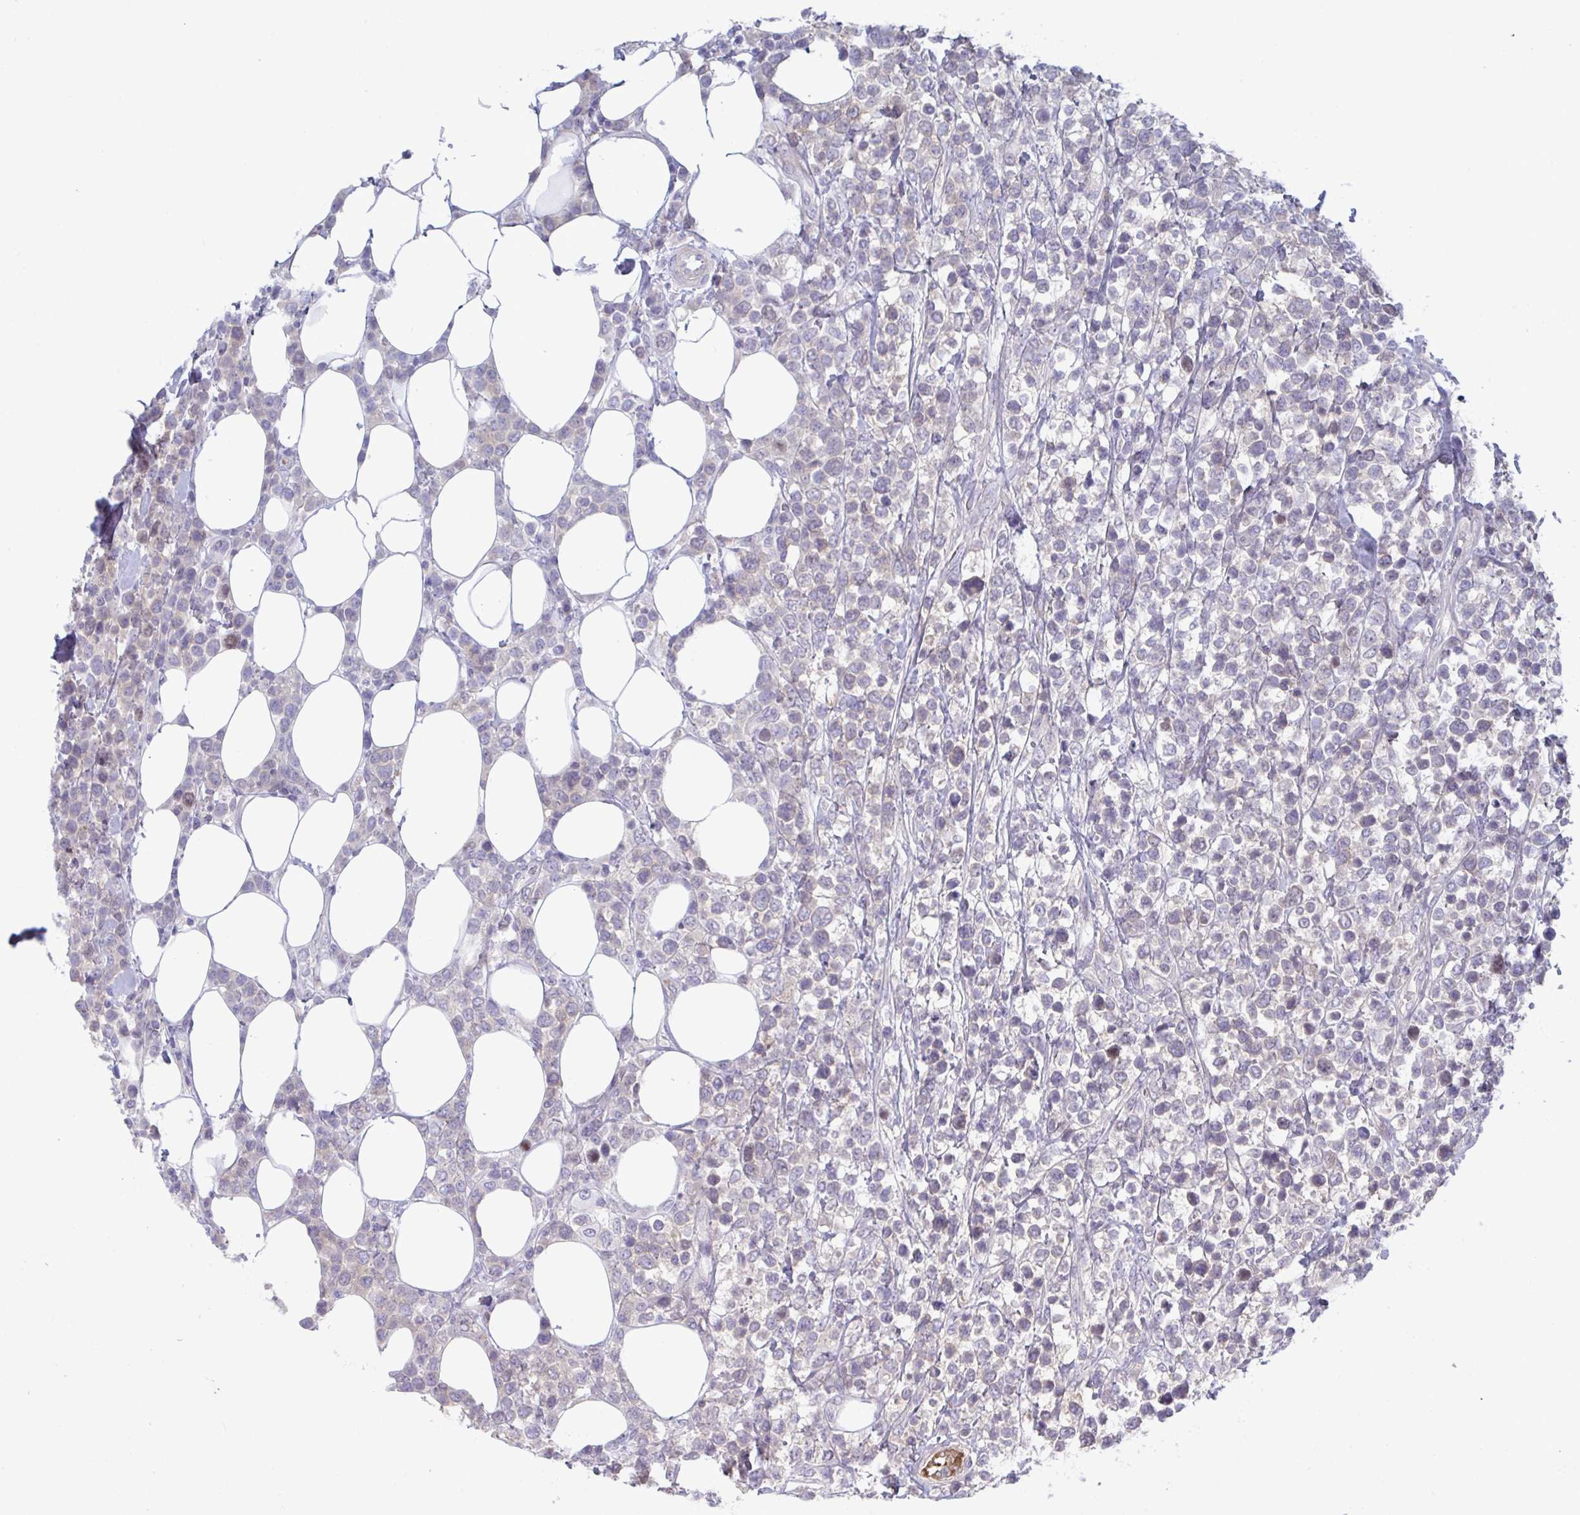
{"staining": {"intensity": "negative", "quantity": "none", "location": "none"}, "tissue": "lymphoma", "cell_type": "Tumor cells", "image_type": "cancer", "snomed": [{"axis": "morphology", "description": "Malignant lymphoma, non-Hodgkin's type, High grade"}, {"axis": "topography", "description": "Soft tissue"}], "caption": "This image is of malignant lymphoma, non-Hodgkin's type (high-grade) stained with IHC to label a protein in brown with the nuclei are counter-stained blue. There is no staining in tumor cells.", "gene": "STK26", "patient": {"sex": "female", "age": 56}}